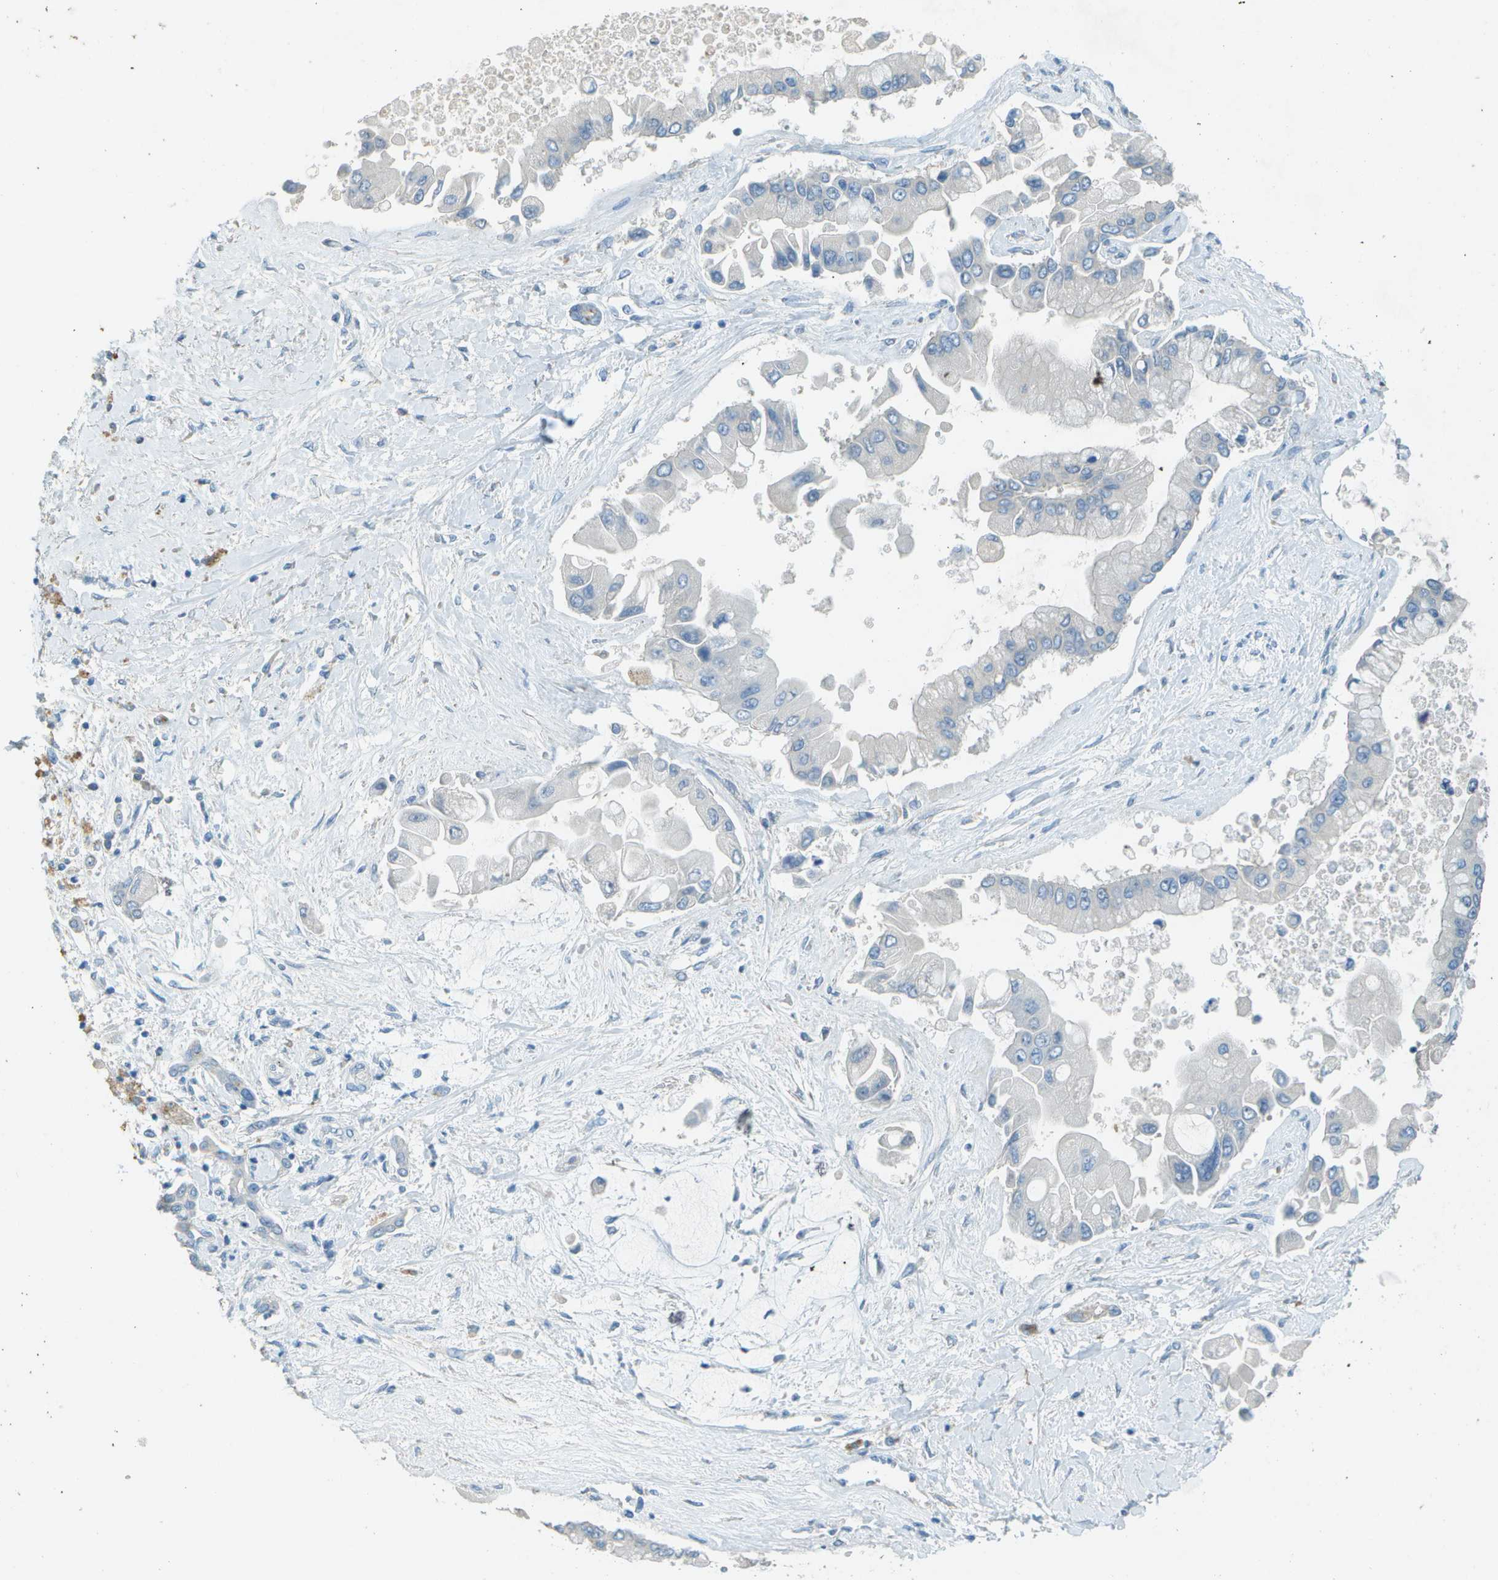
{"staining": {"intensity": "negative", "quantity": "none", "location": "none"}, "tissue": "liver cancer", "cell_type": "Tumor cells", "image_type": "cancer", "snomed": [{"axis": "morphology", "description": "Cholangiocarcinoma"}, {"axis": "topography", "description": "Liver"}], "caption": "Immunohistochemical staining of human liver cholangiocarcinoma shows no significant positivity in tumor cells.", "gene": "LGI2", "patient": {"sex": "male", "age": 50}}